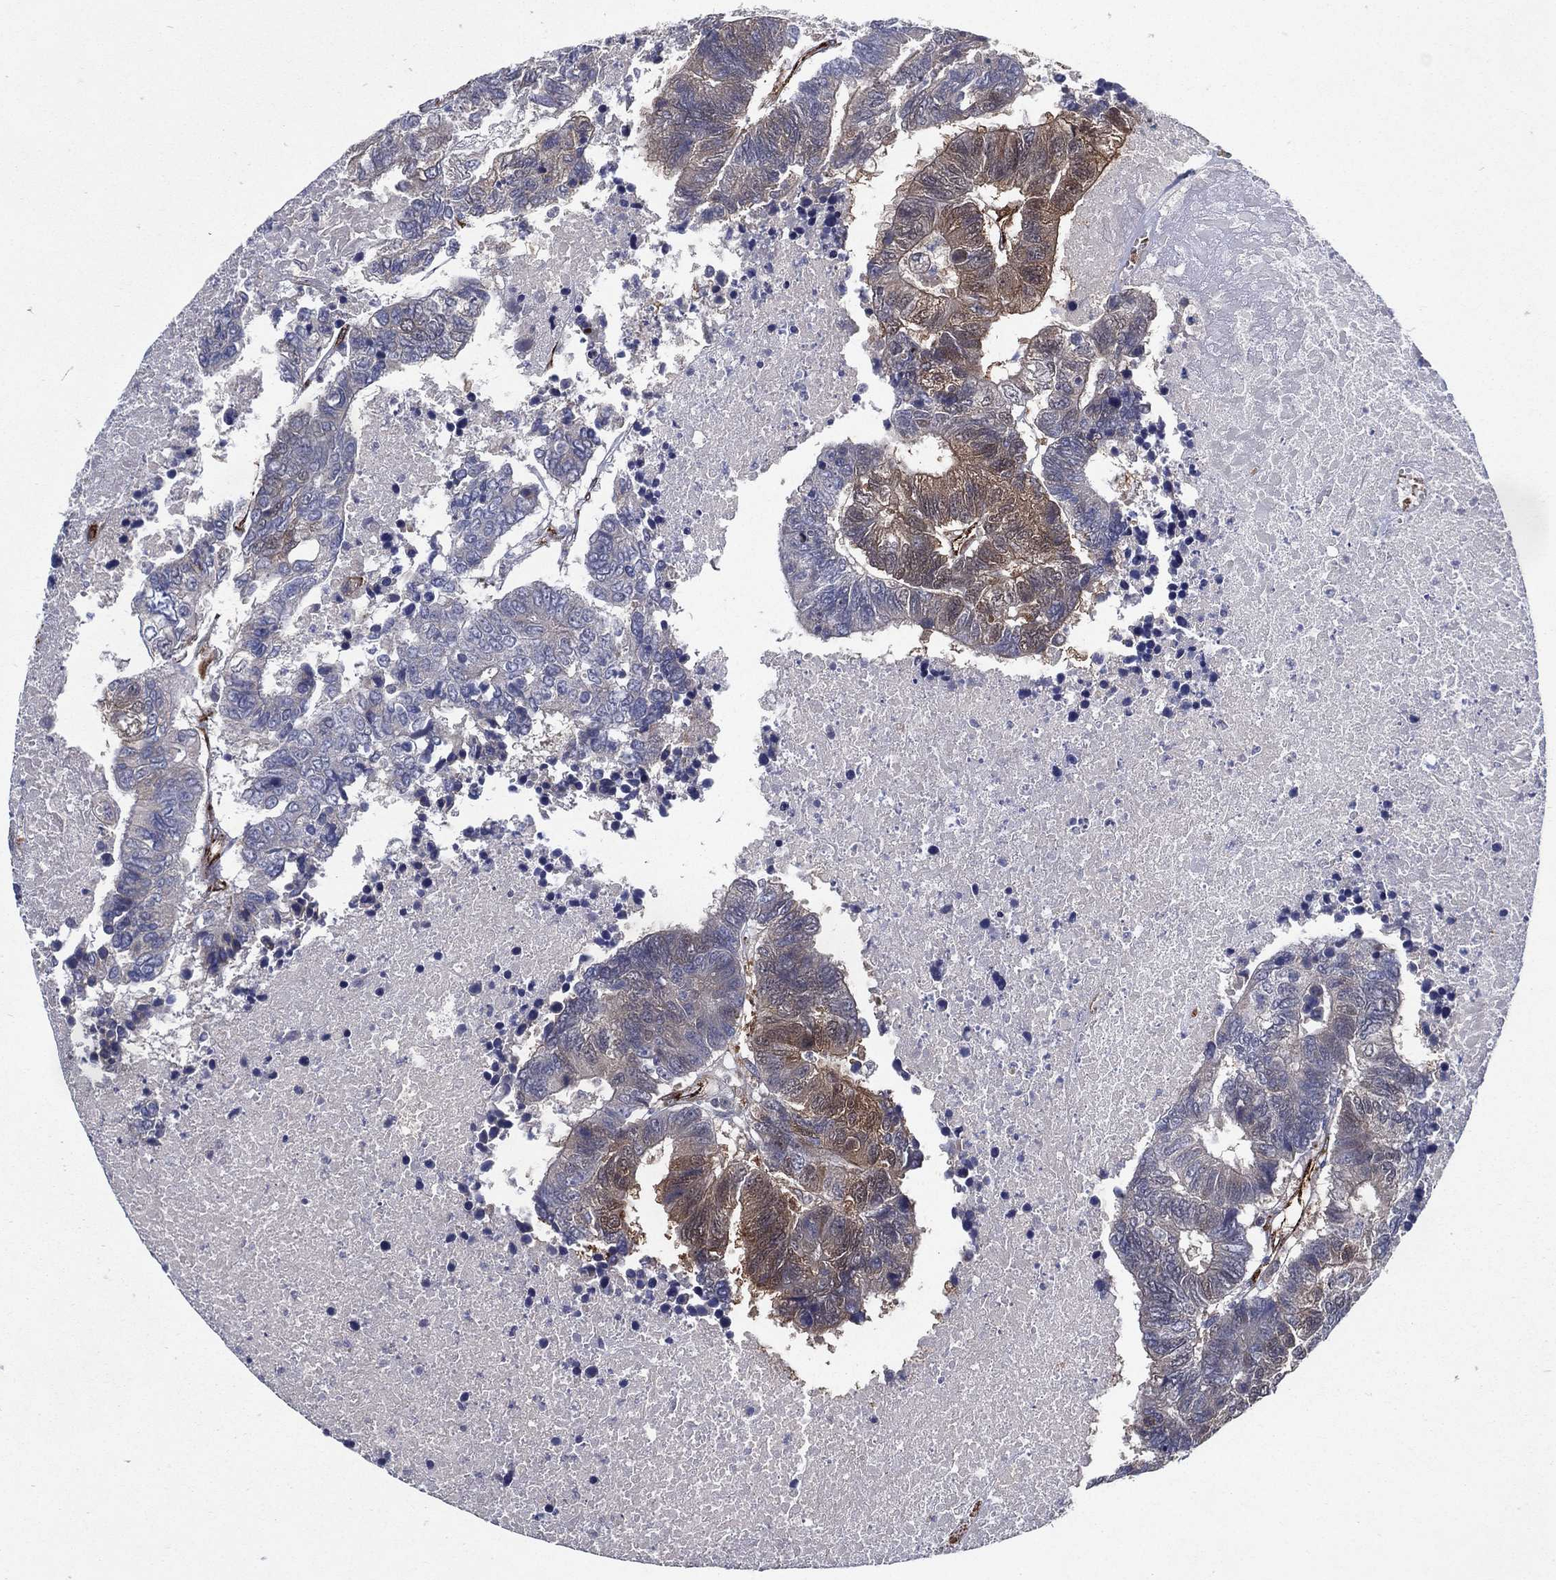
{"staining": {"intensity": "moderate", "quantity": "<25%", "location": "cytoplasmic/membranous"}, "tissue": "colorectal cancer", "cell_type": "Tumor cells", "image_type": "cancer", "snomed": [{"axis": "morphology", "description": "Adenocarcinoma, NOS"}, {"axis": "topography", "description": "Colon"}], "caption": "Immunohistochemistry (IHC) photomicrograph of colorectal cancer (adenocarcinoma) stained for a protein (brown), which demonstrates low levels of moderate cytoplasmic/membranous positivity in about <25% of tumor cells.", "gene": "ARHGAP11A", "patient": {"sex": "female", "age": 48}}